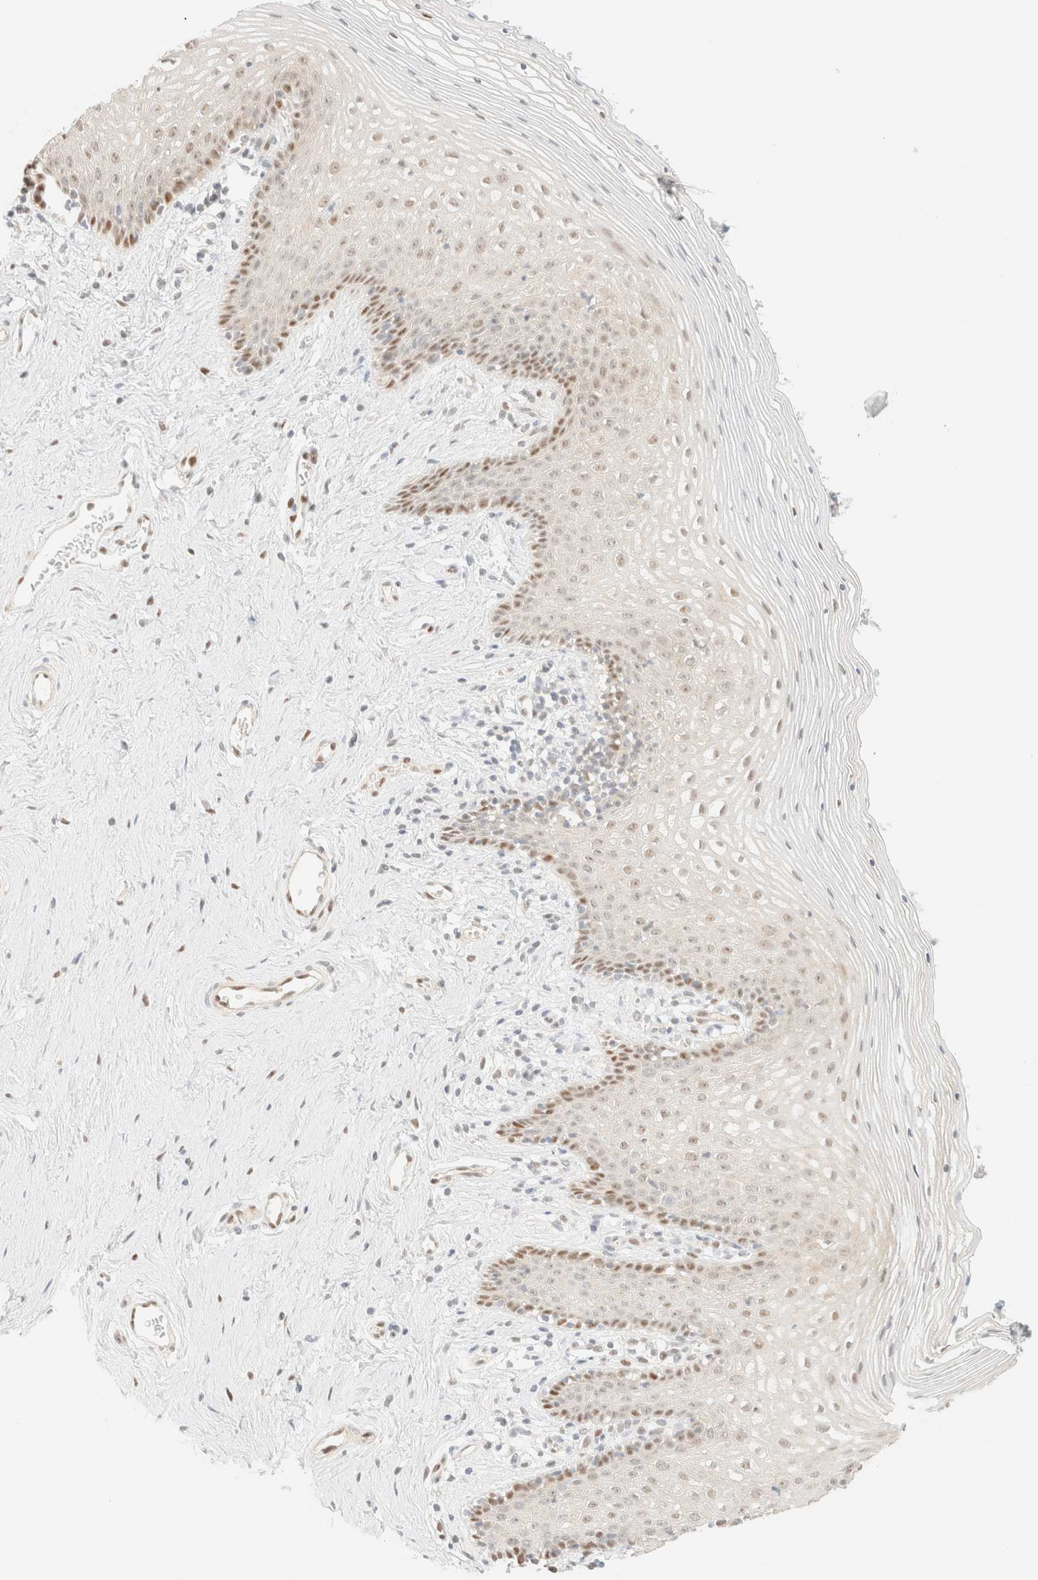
{"staining": {"intensity": "weak", "quantity": "25%-75%", "location": "nuclear"}, "tissue": "vagina", "cell_type": "Squamous epithelial cells", "image_type": "normal", "snomed": [{"axis": "morphology", "description": "Normal tissue, NOS"}, {"axis": "topography", "description": "Vagina"}], "caption": "Squamous epithelial cells display low levels of weak nuclear expression in approximately 25%-75% of cells in unremarkable human vagina. The staining was performed using DAB (3,3'-diaminobenzidine) to visualize the protein expression in brown, while the nuclei were stained in blue with hematoxylin (Magnification: 20x).", "gene": "TSR1", "patient": {"sex": "female", "age": 32}}